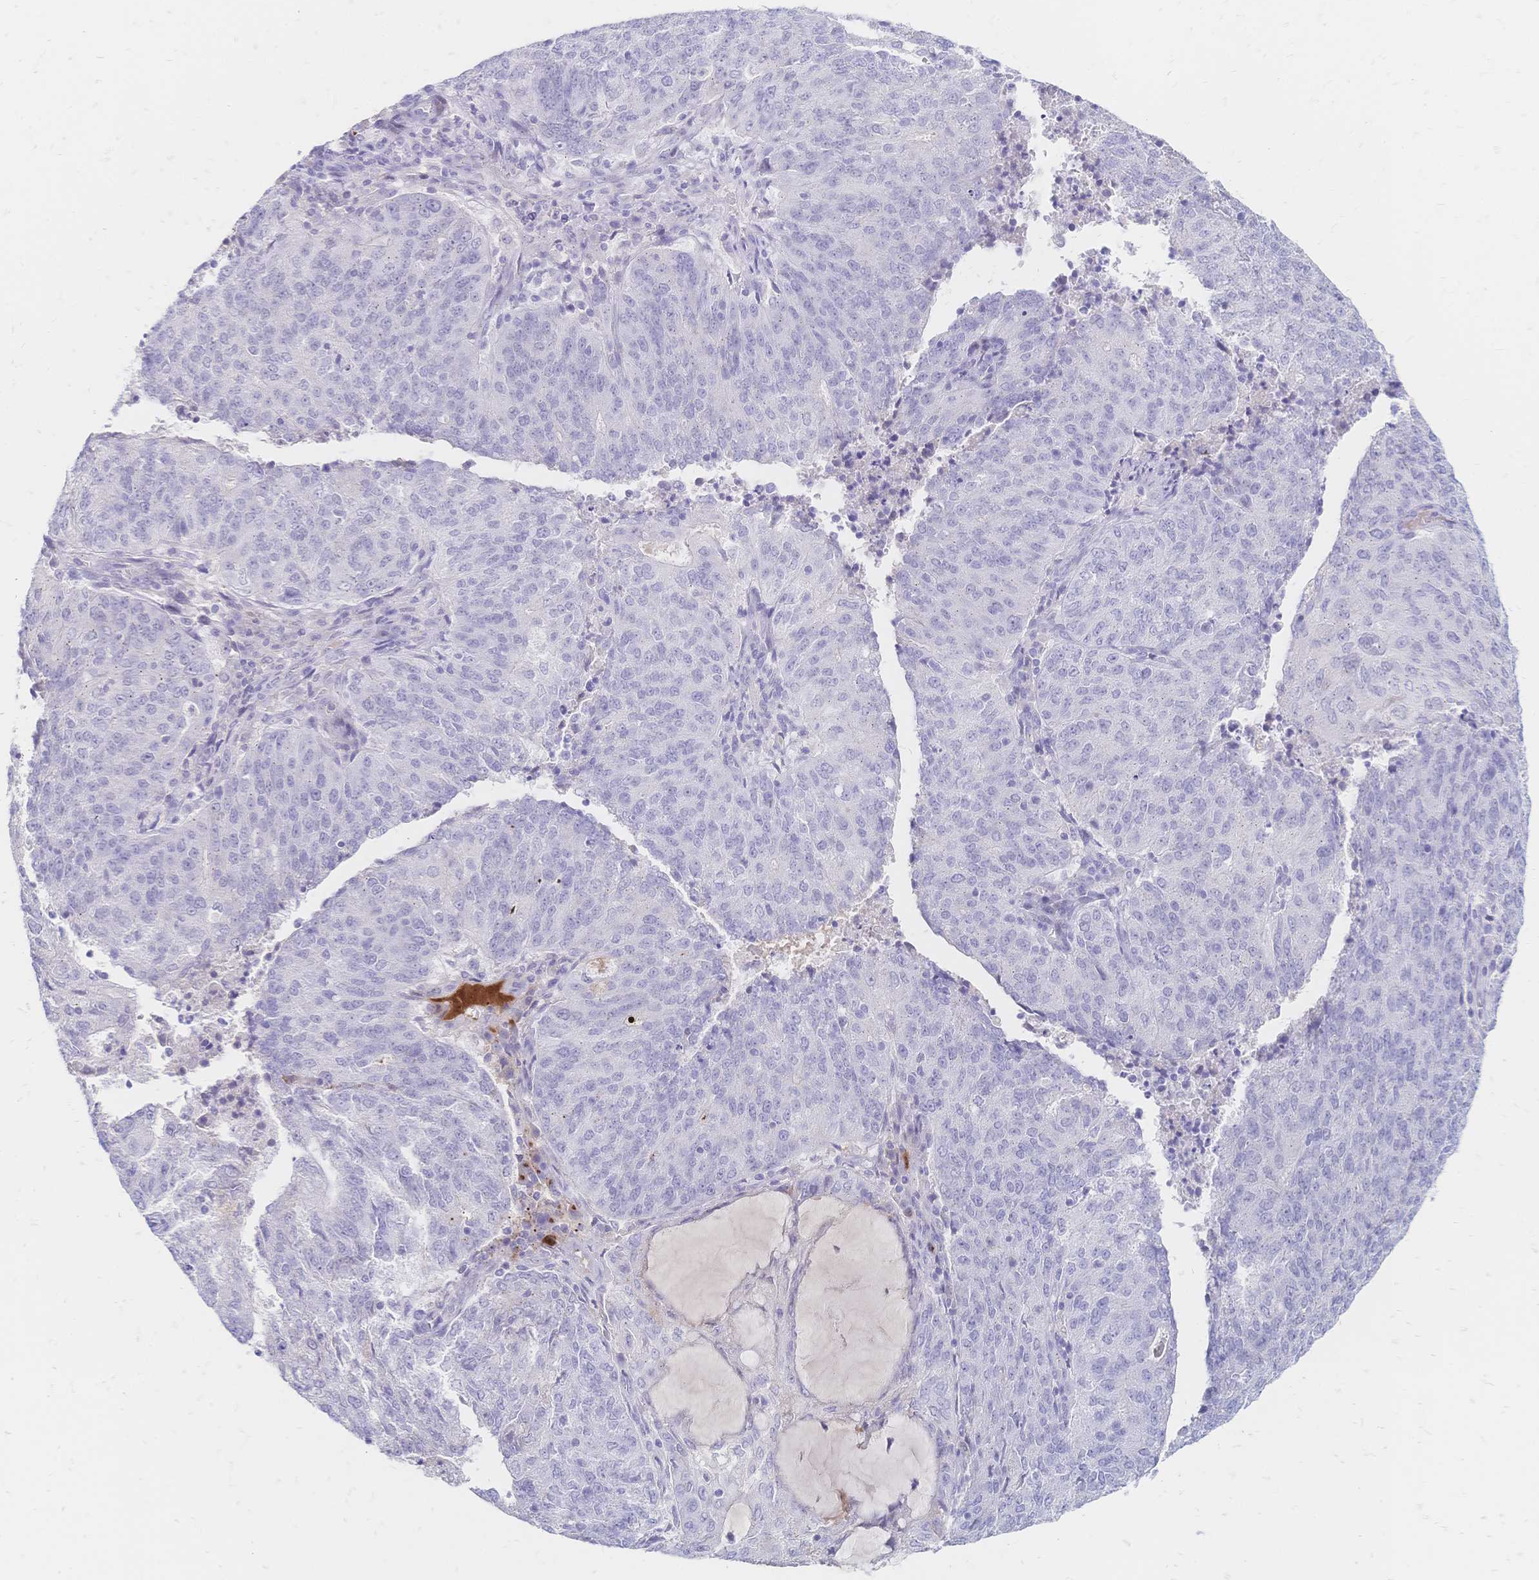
{"staining": {"intensity": "negative", "quantity": "none", "location": "none"}, "tissue": "endometrial cancer", "cell_type": "Tumor cells", "image_type": "cancer", "snomed": [{"axis": "morphology", "description": "Adenocarcinoma, NOS"}, {"axis": "topography", "description": "Endometrium"}], "caption": "Adenocarcinoma (endometrial) was stained to show a protein in brown. There is no significant staining in tumor cells.", "gene": "PSORS1C2", "patient": {"sex": "female", "age": 82}}